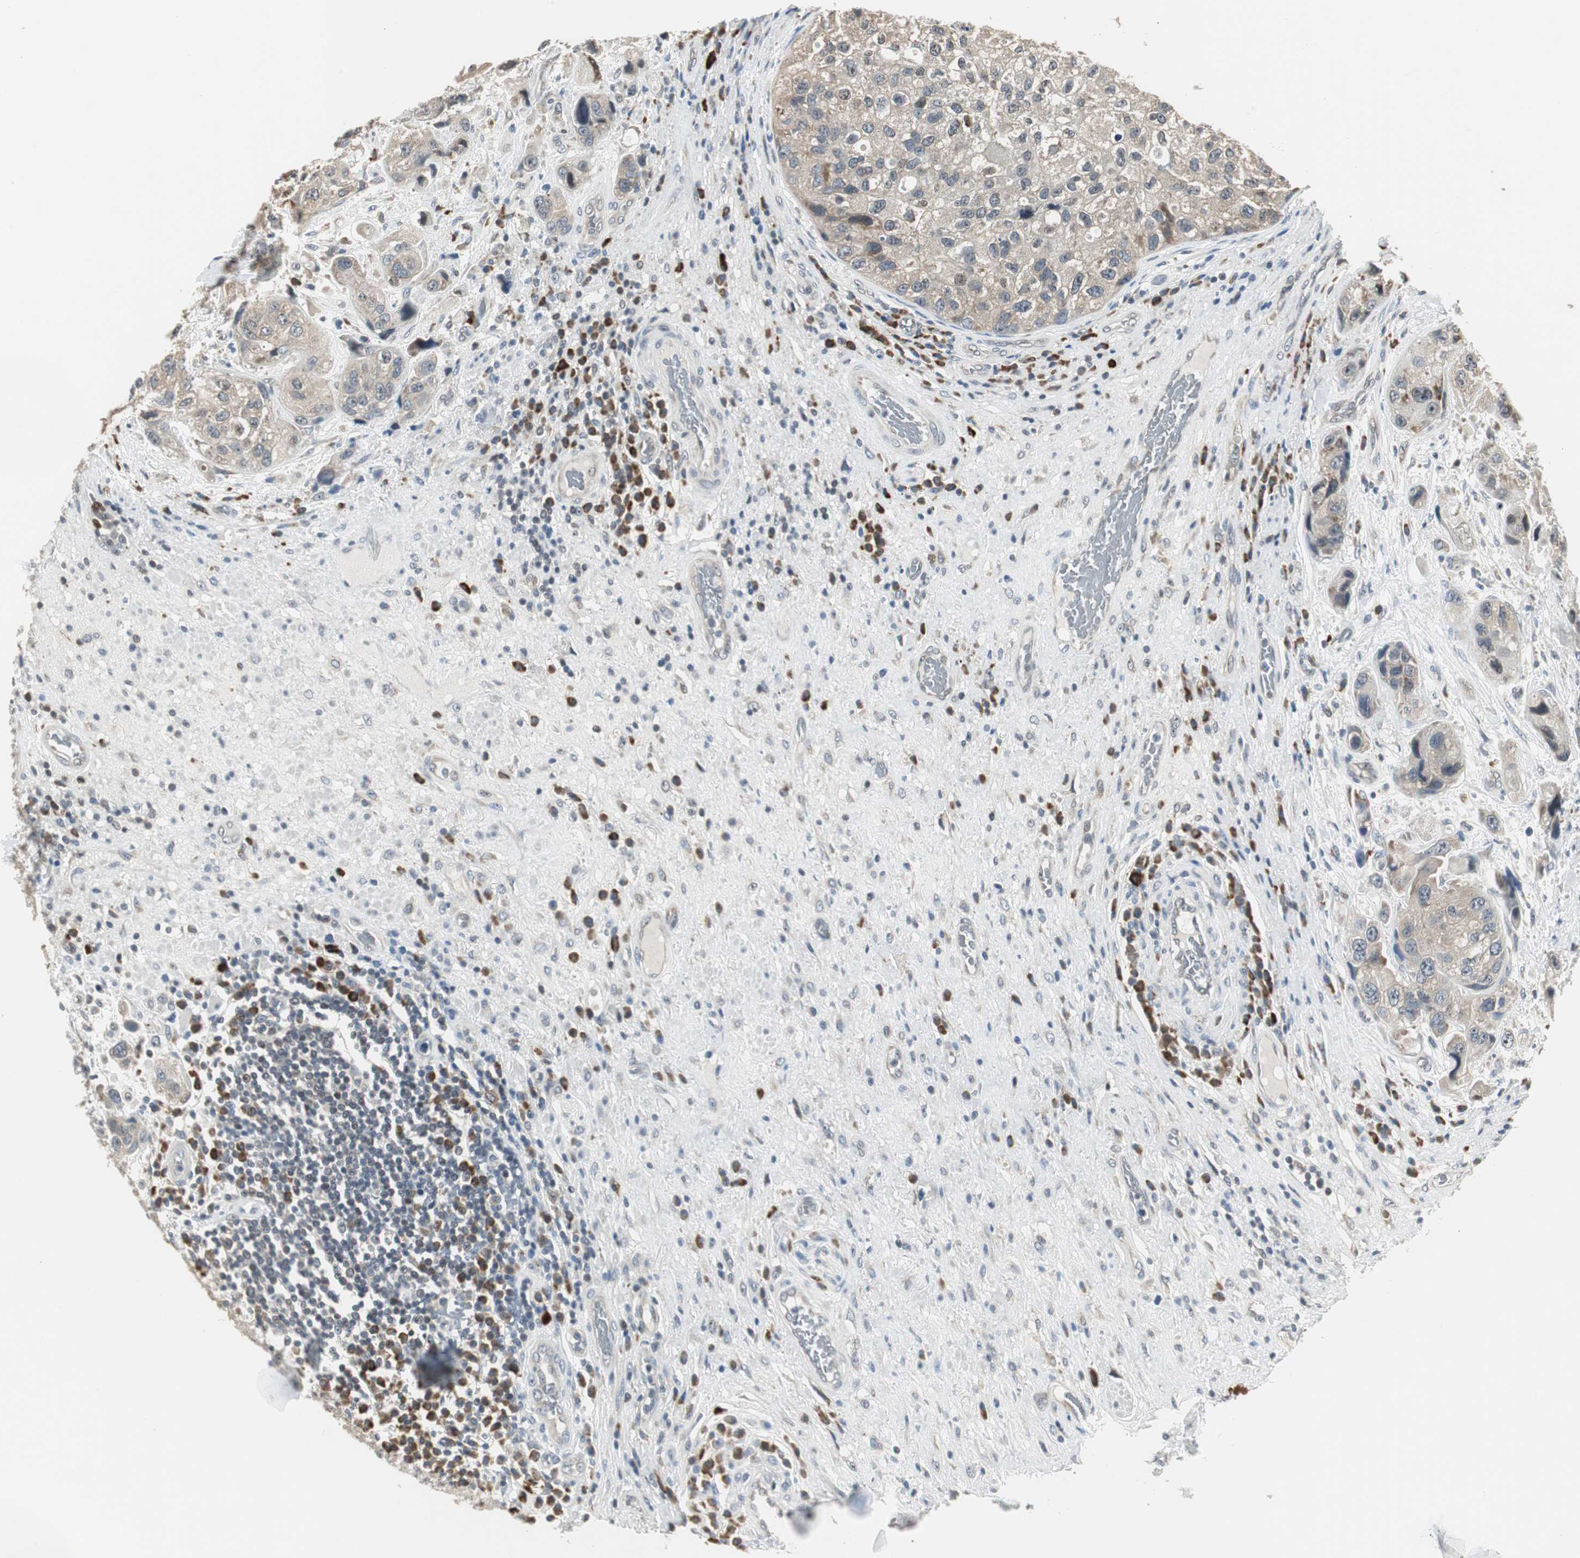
{"staining": {"intensity": "weak", "quantity": ">75%", "location": "cytoplasmic/membranous"}, "tissue": "urothelial cancer", "cell_type": "Tumor cells", "image_type": "cancer", "snomed": [{"axis": "morphology", "description": "Urothelial carcinoma, High grade"}, {"axis": "topography", "description": "Urinary bladder"}], "caption": "Weak cytoplasmic/membranous positivity is seen in about >75% of tumor cells in urothelial cancer. The protein of interest is shown in brown color, while the nuclei are stained blue.", "gene": "CCT5", "patient": {"sex": "female", "age": 64}}